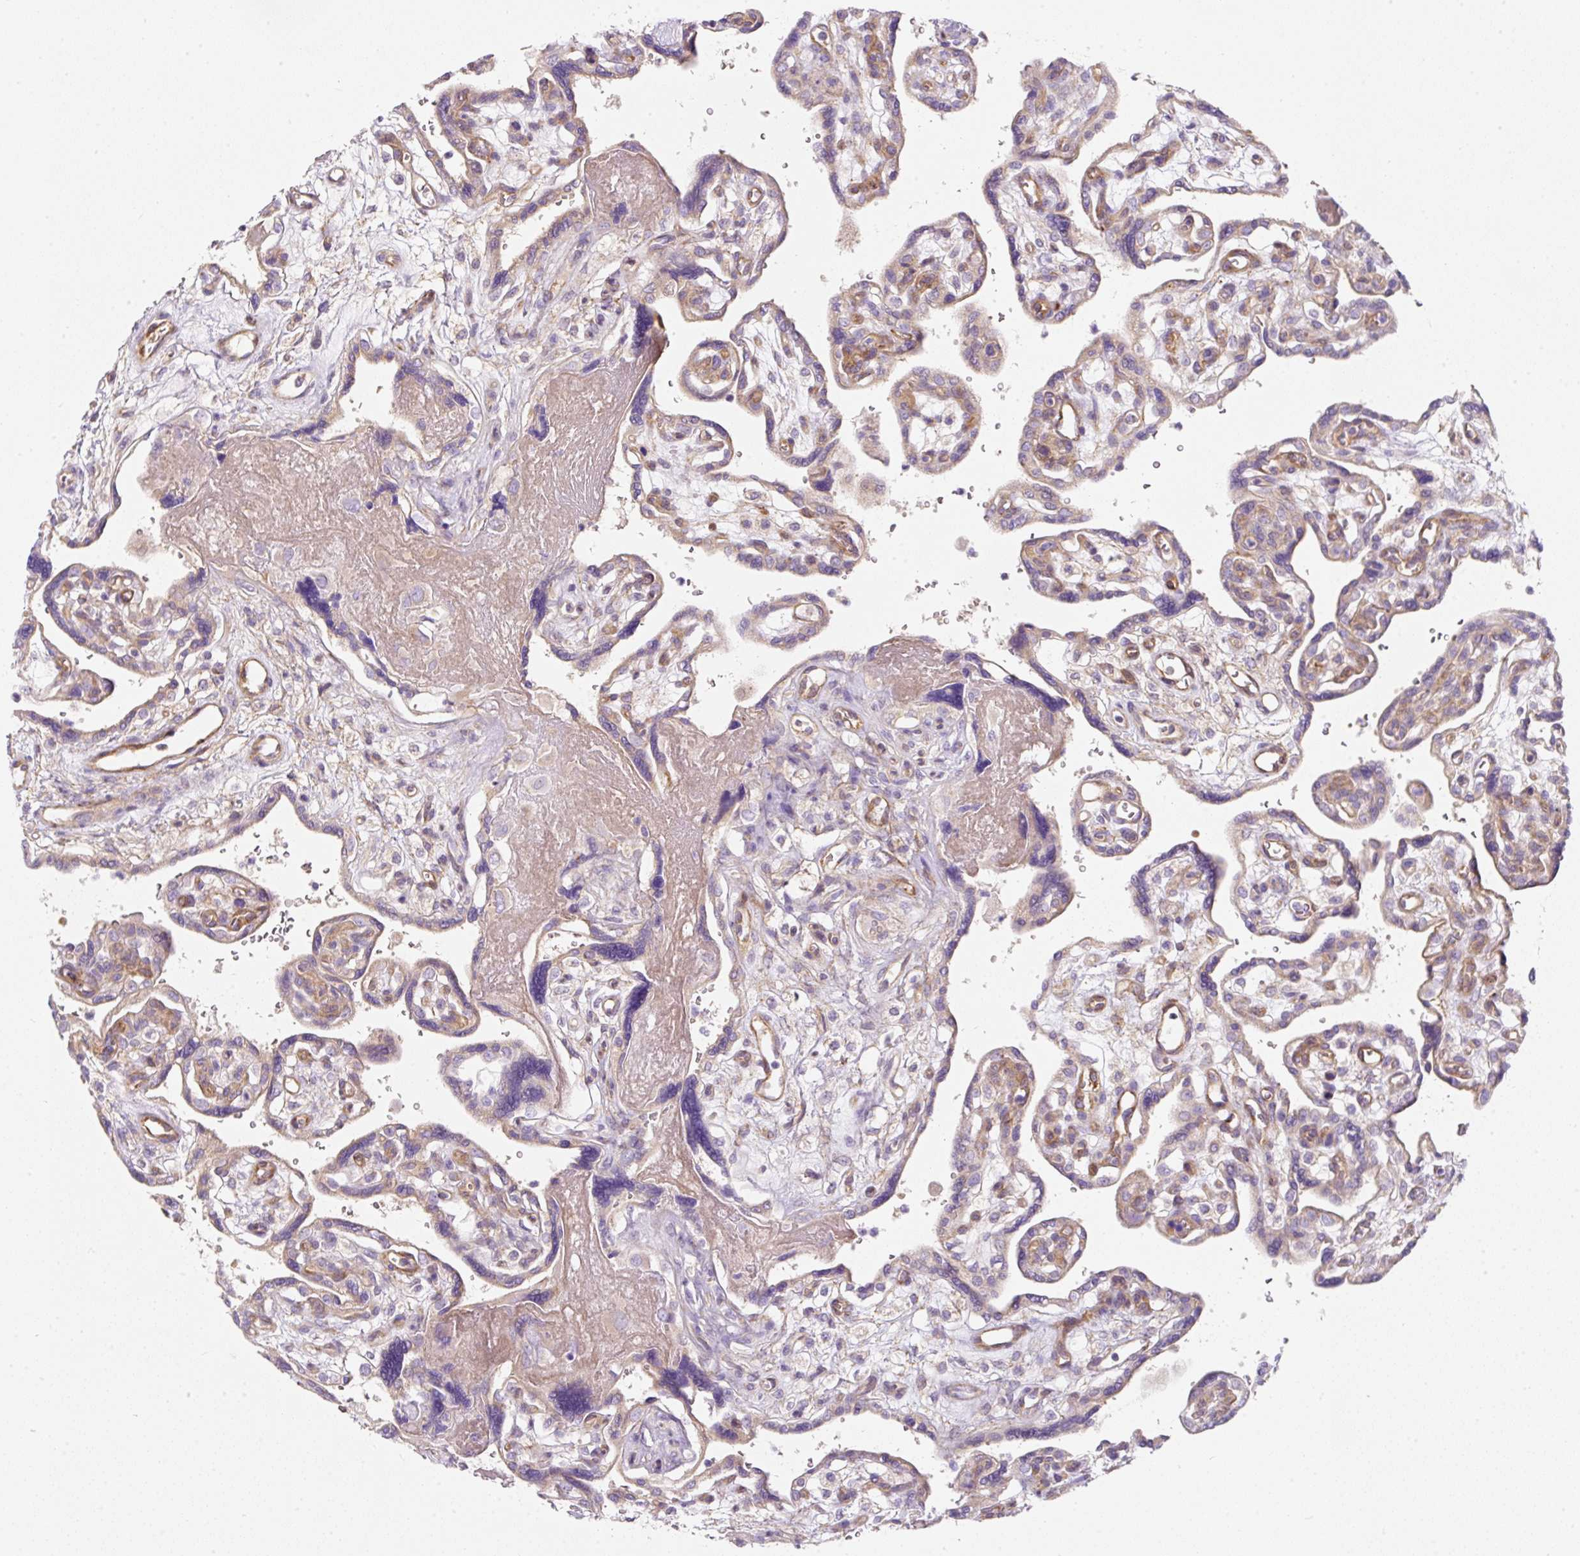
{"staining": {"intensity": "negative", "quantity": "none", "location": "none"}, "tissue": "placenta", "cell_type": "Decidual cells", "image_type": "normal", "snomed": [{"axis": "morphology", "description": "Normal tissue, NOS"}, {"axis": "topography", "description": "Placenta"}], "caption": "DAB immunohistochemical staining of normal human placenta exhibits no significant positivity in decidual cells.", "gene": "ERAP2", "patient": {"sex": "female", "age": 39}}